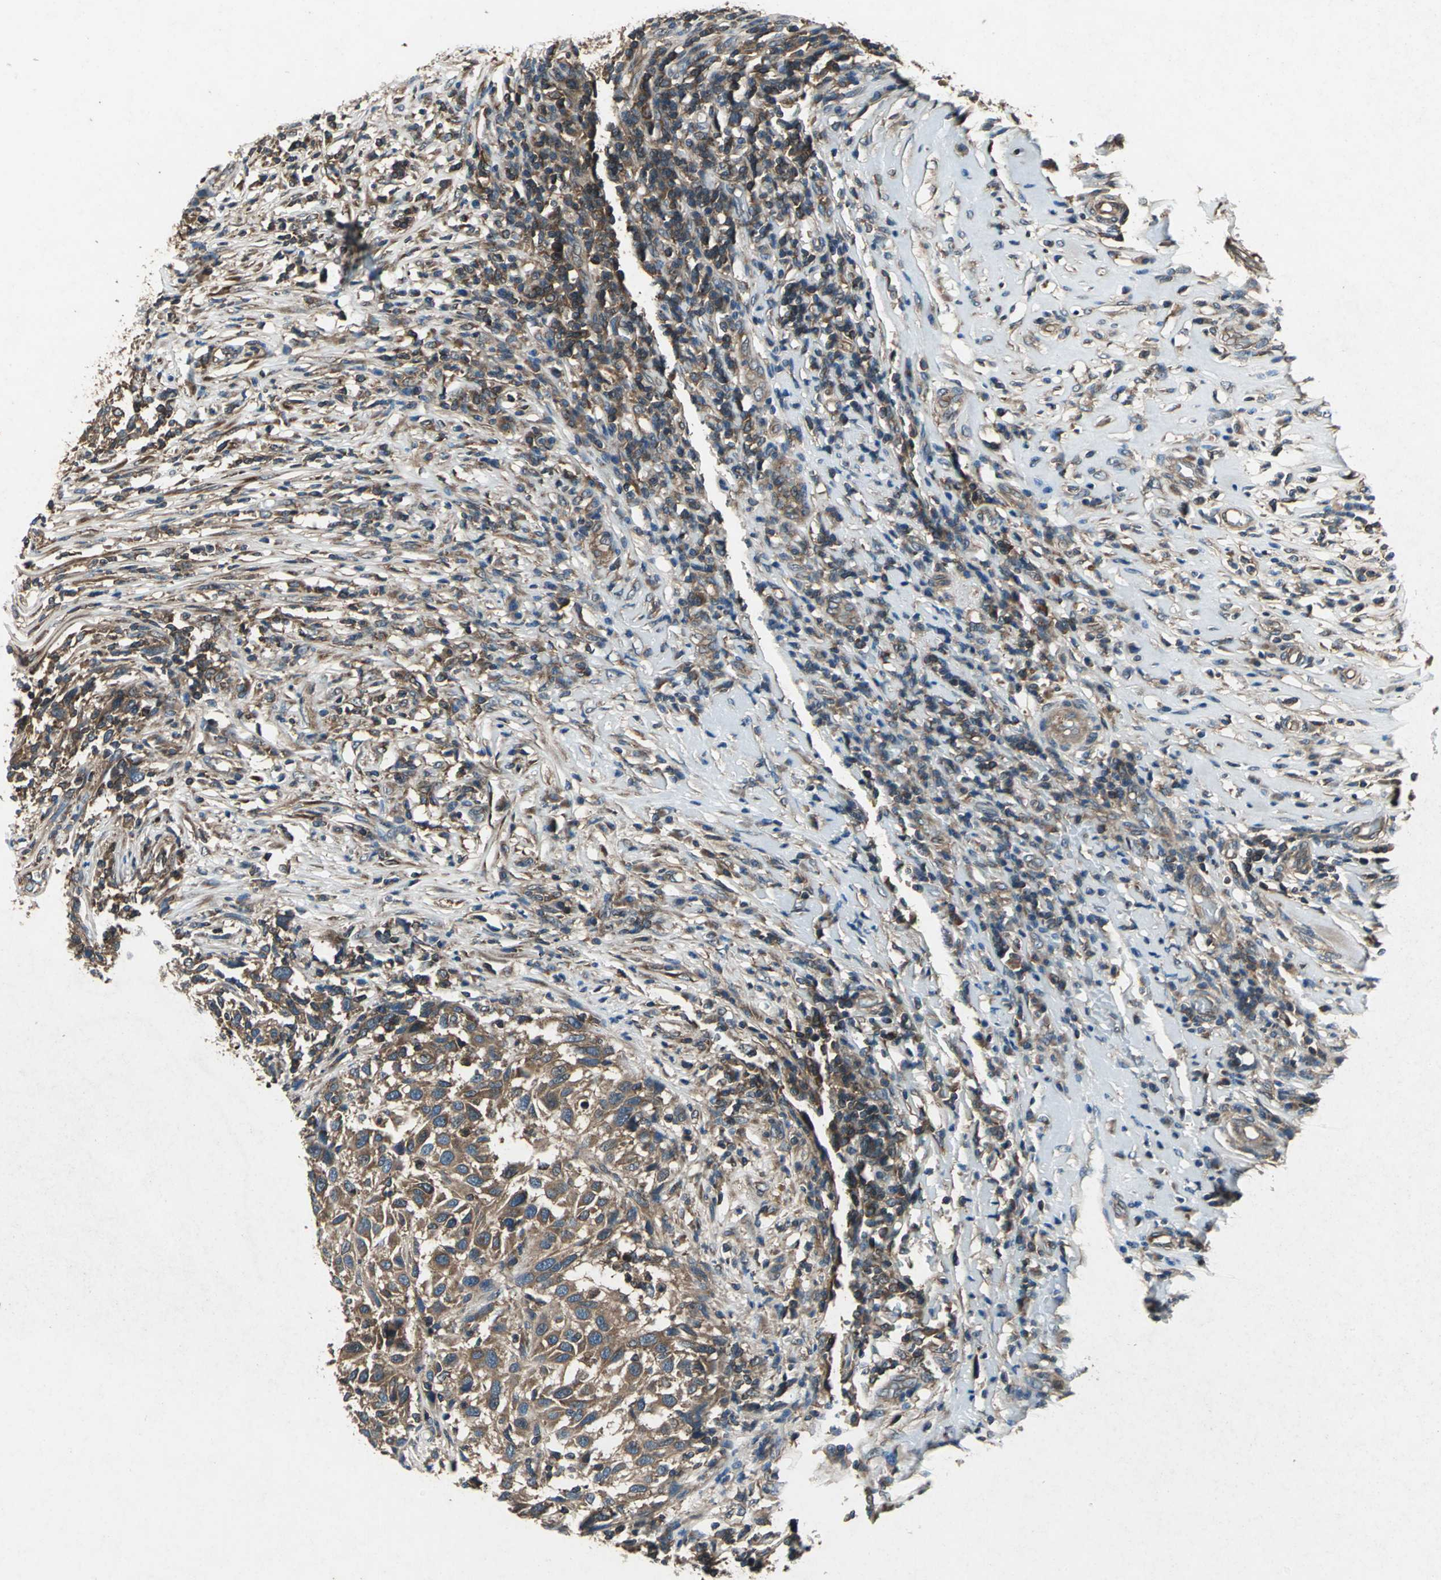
{"staining": {"intensity": "strong", "quantity": ">75%", "location": "cytoplasmic/membranous"}, "tissue": "melanoma", "cell_type": "Tumor cells", "image_type": "cancer", "snomed": [{"axis": "morphology", "description": "Malignant melanoma, Metastatic site"}, {"axis": "topography", "description": "Lymph node"}], "caption": "Immunohistochemistry micrograph of human malignant melanoma (metastatic site) stained for a protein (brown), which demonstrates high levels of strong cytoplasmic/membranous staining in approximately >75% of tumor cells.", "gene": "CAPN1", "patient": {"sex": "male", "age": 61}}